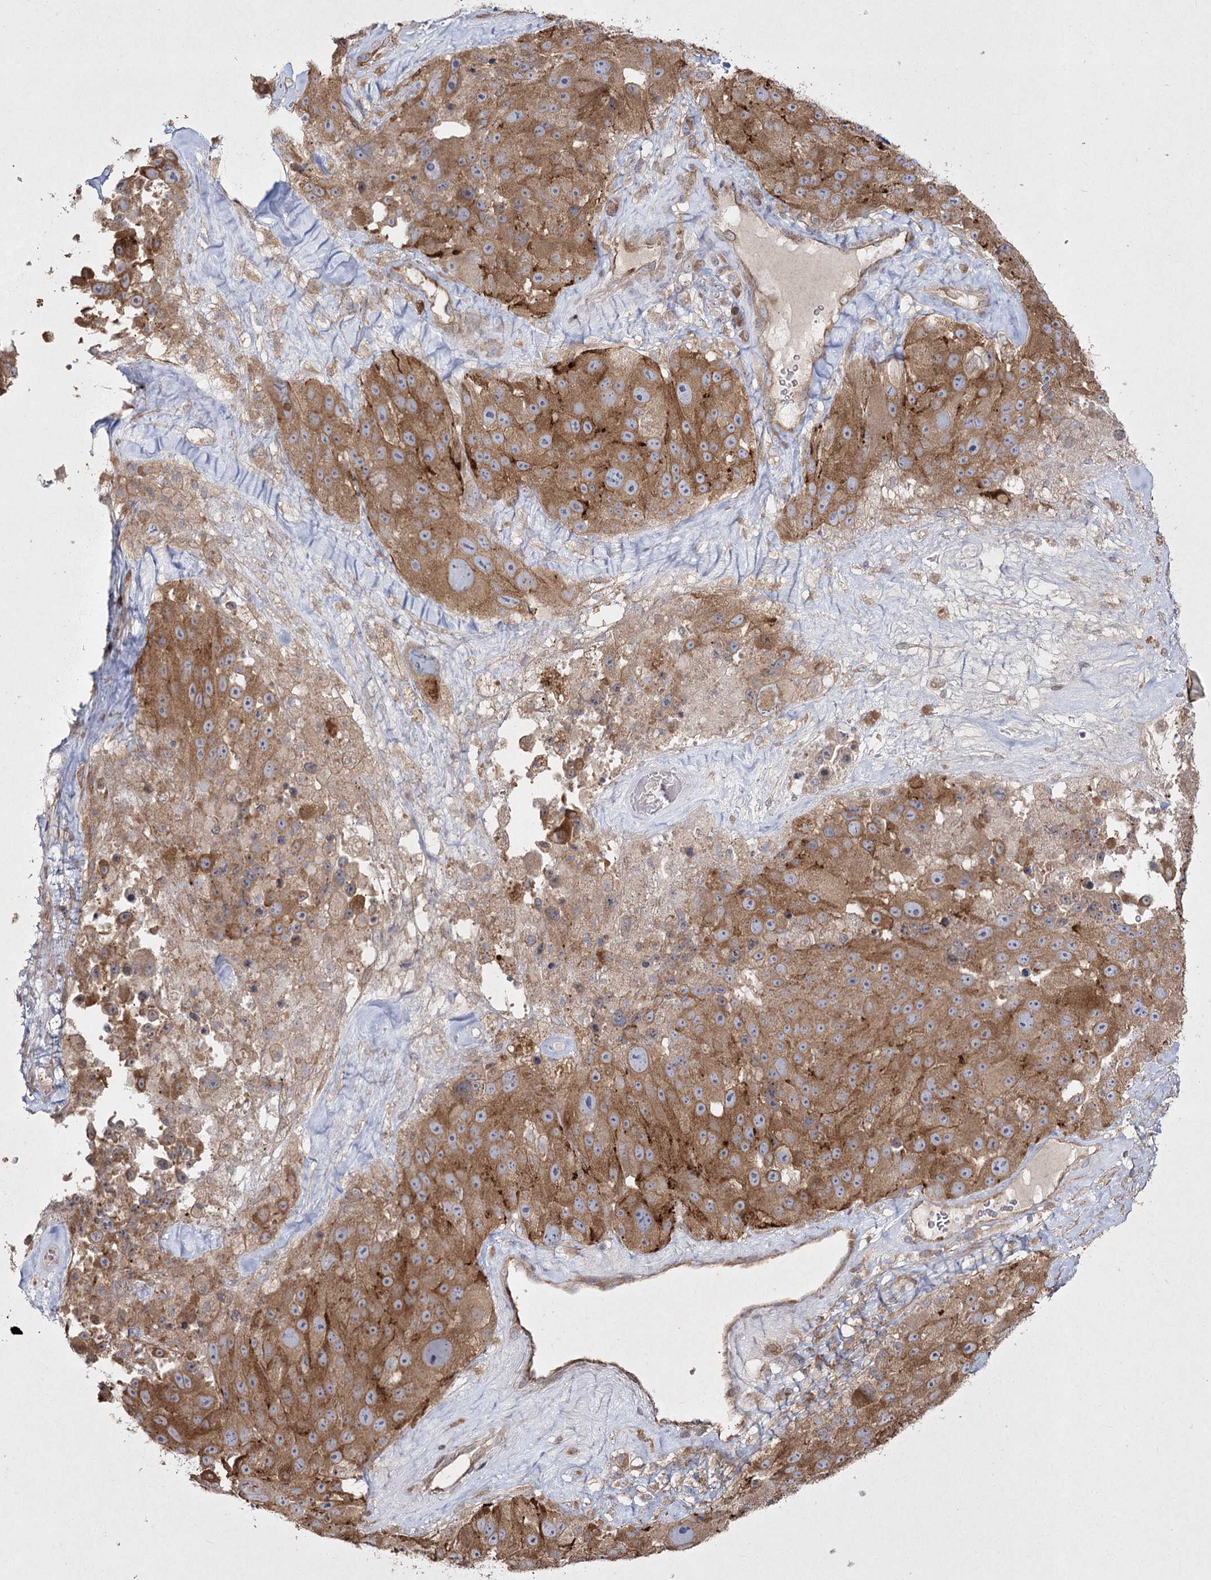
{"staining": {"intensity": "moderate", "quantity": ">75%", "location": "cytoplasmic/membranous"}, "tissue": "melanoma", "cell_type": "Tumor cells", "image_type": "cancer", "snomed": [{"axis": "morphology", "description": "Malignant melanoma, Metastatic site"}, {"axis": "topography", "description": "Lymph node"}], "caption": "Human melanoma stained with a brown dye reveals moderate cytoplasmic/membranous positive expression in about >75% of tumor cells.", "gene": "SH3TC1", "patient": {"sex": "male", "age": 62}}